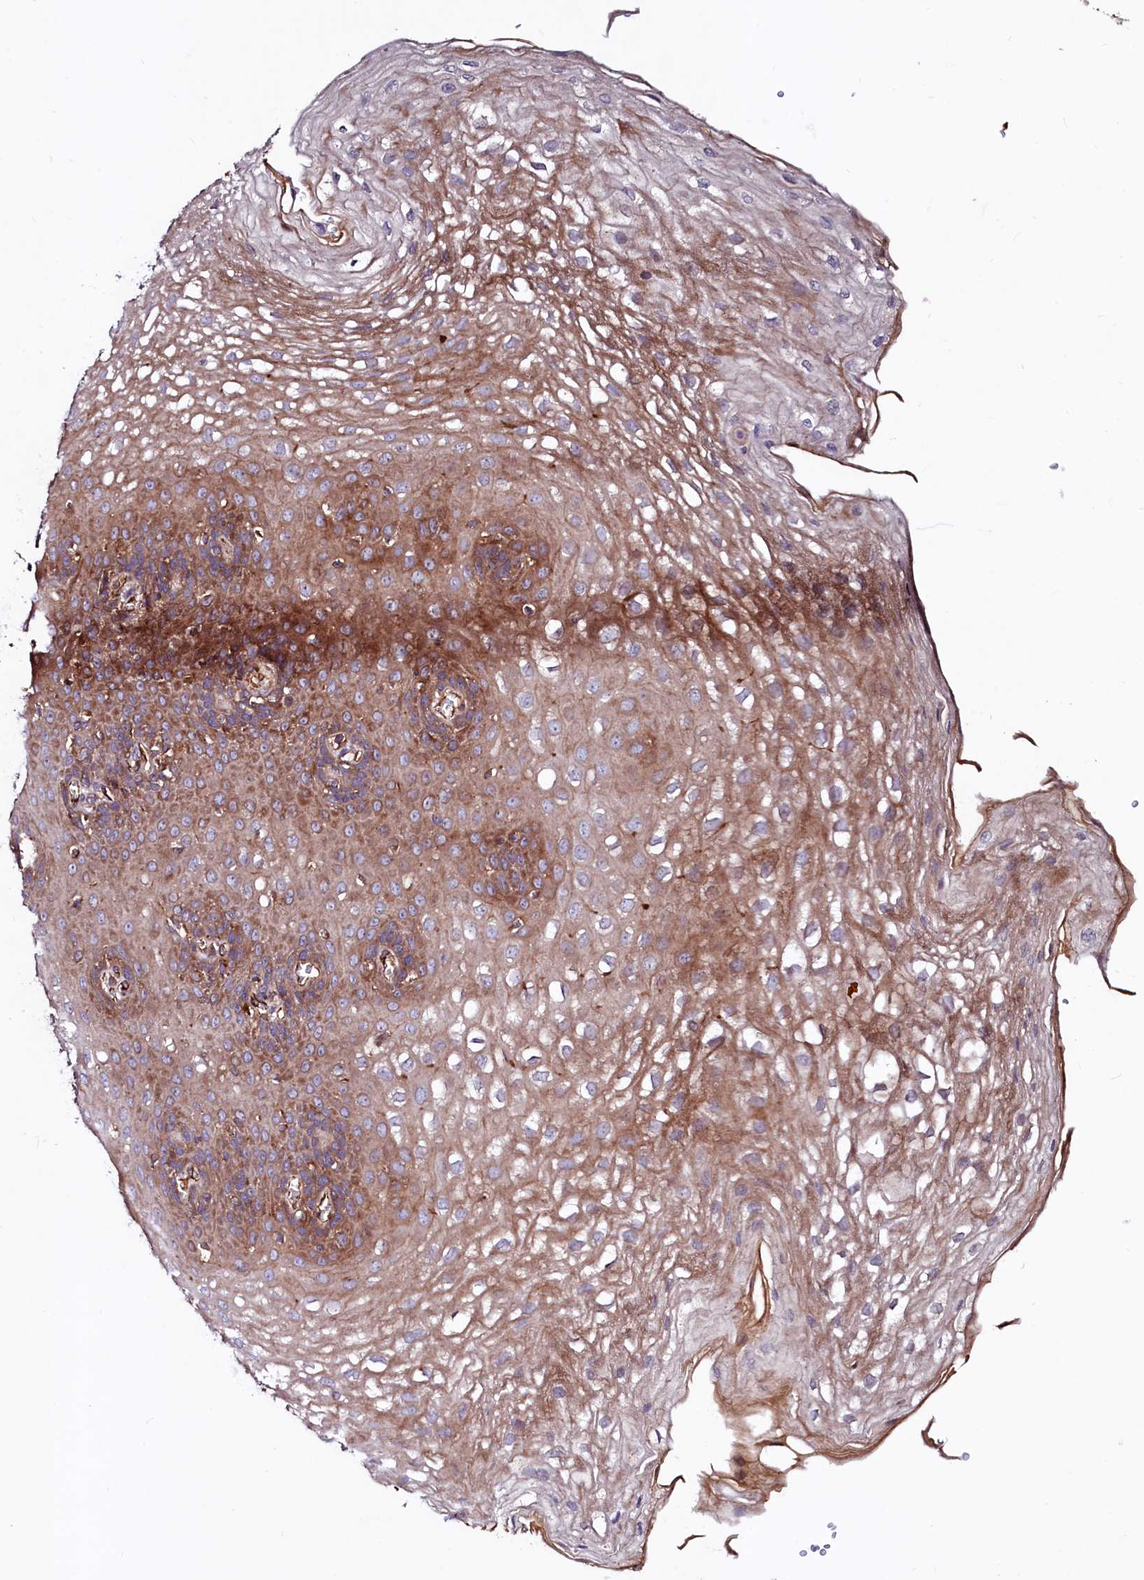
{"staining": {"intensity": "moderate", "quantity": "25%-75%", "location": "cytoplasmic/membranous"}, "tissue": "esophagus", "cell_type": "Squamous epithelial cells", "image_type": "normal", "snomed": [{"axis": "morphology", "description": "Normal tissue, NOS"}, {"axis": "topography", "description": "Esophagus"}], "caption": "Squamous epithelial cells exhibit moderate cytoplasmic/membranous positivity in about 25%-75% of cells in unremarkable esophagus.", "gene": "KLHDC4", "patient": {"sex": "female", "age": 66}}